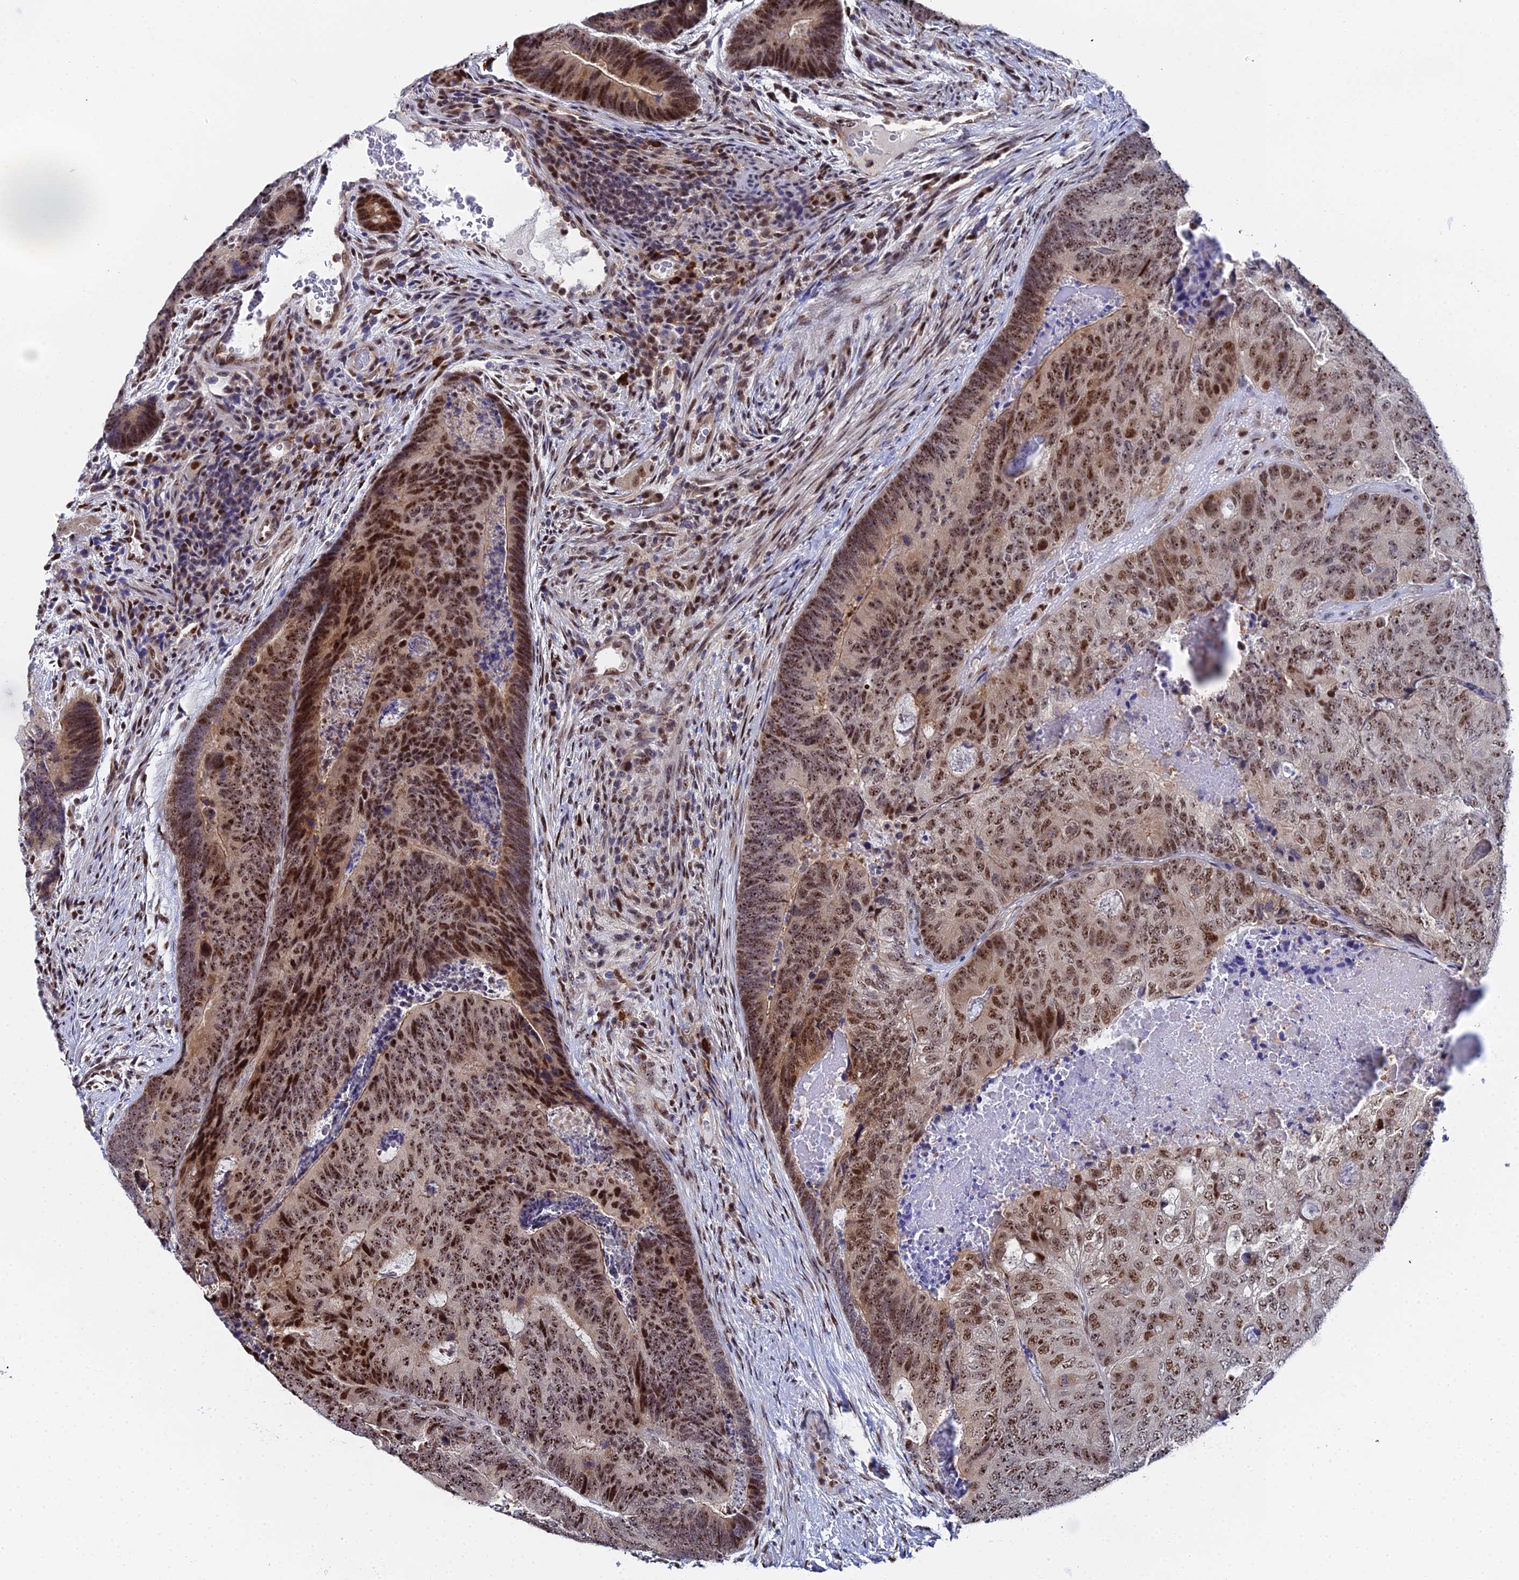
{"staining": {"intensity": "strong", "quantity": ">75%", "location": "cytoplasmic/membranous,nuclear"}, "tissue": "colorectal cancer", "cell_type": "Tumor cells", "image_type": "cancer", "snomed": [{"axis": "morphology", "description": "Adenocarcinoma, NOS"}, {"axis": "topography", "description": "Colon"}], "caption": "An image of colorectal cancer stained for a protein exhibits strong cytoplasmic/membranous and nuclear brown staining in tumor cells.", "gene": "TIFA", "patient": {"sex": "female", "age": 67}}